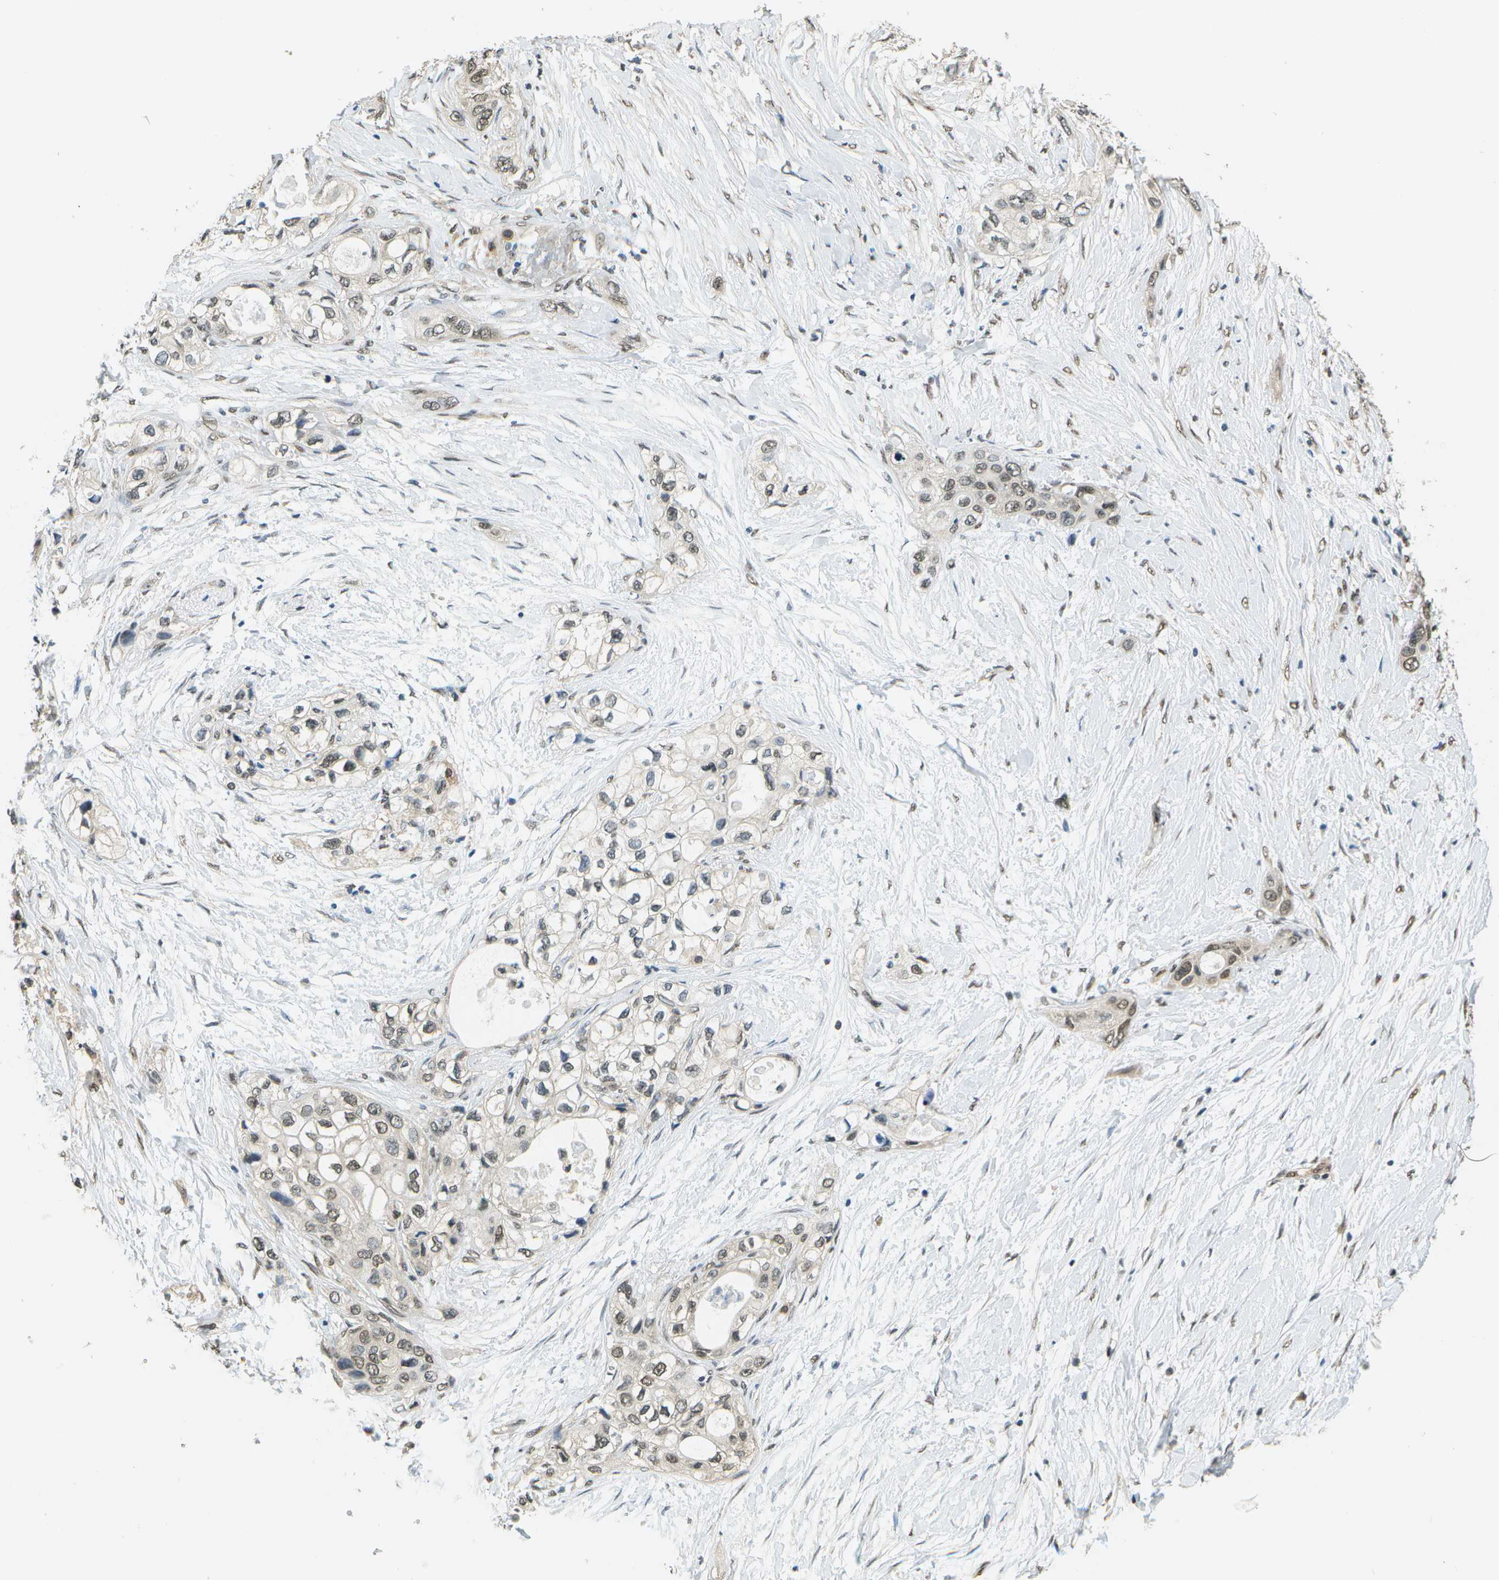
{"staining": {"intensity": "weak", "quantity": ">75%", "location": "nuclear"}, "tissue": "pancreatic cancer", "cell_type": "Tumor cells", "image_type": "cancer", "snomed": [{"axis": "morphology", "description": "Adenocarcinoma, NOS"}, {"axis": "topography", "description": "Pancreas"}], "caption": "Pancreatic cancer stained for a protein (brown) reveals weak nuclear positive expression in about >75% of tumor cells.", "gene": "ABL2", "patient": {"sex": "female", "age": 70}}